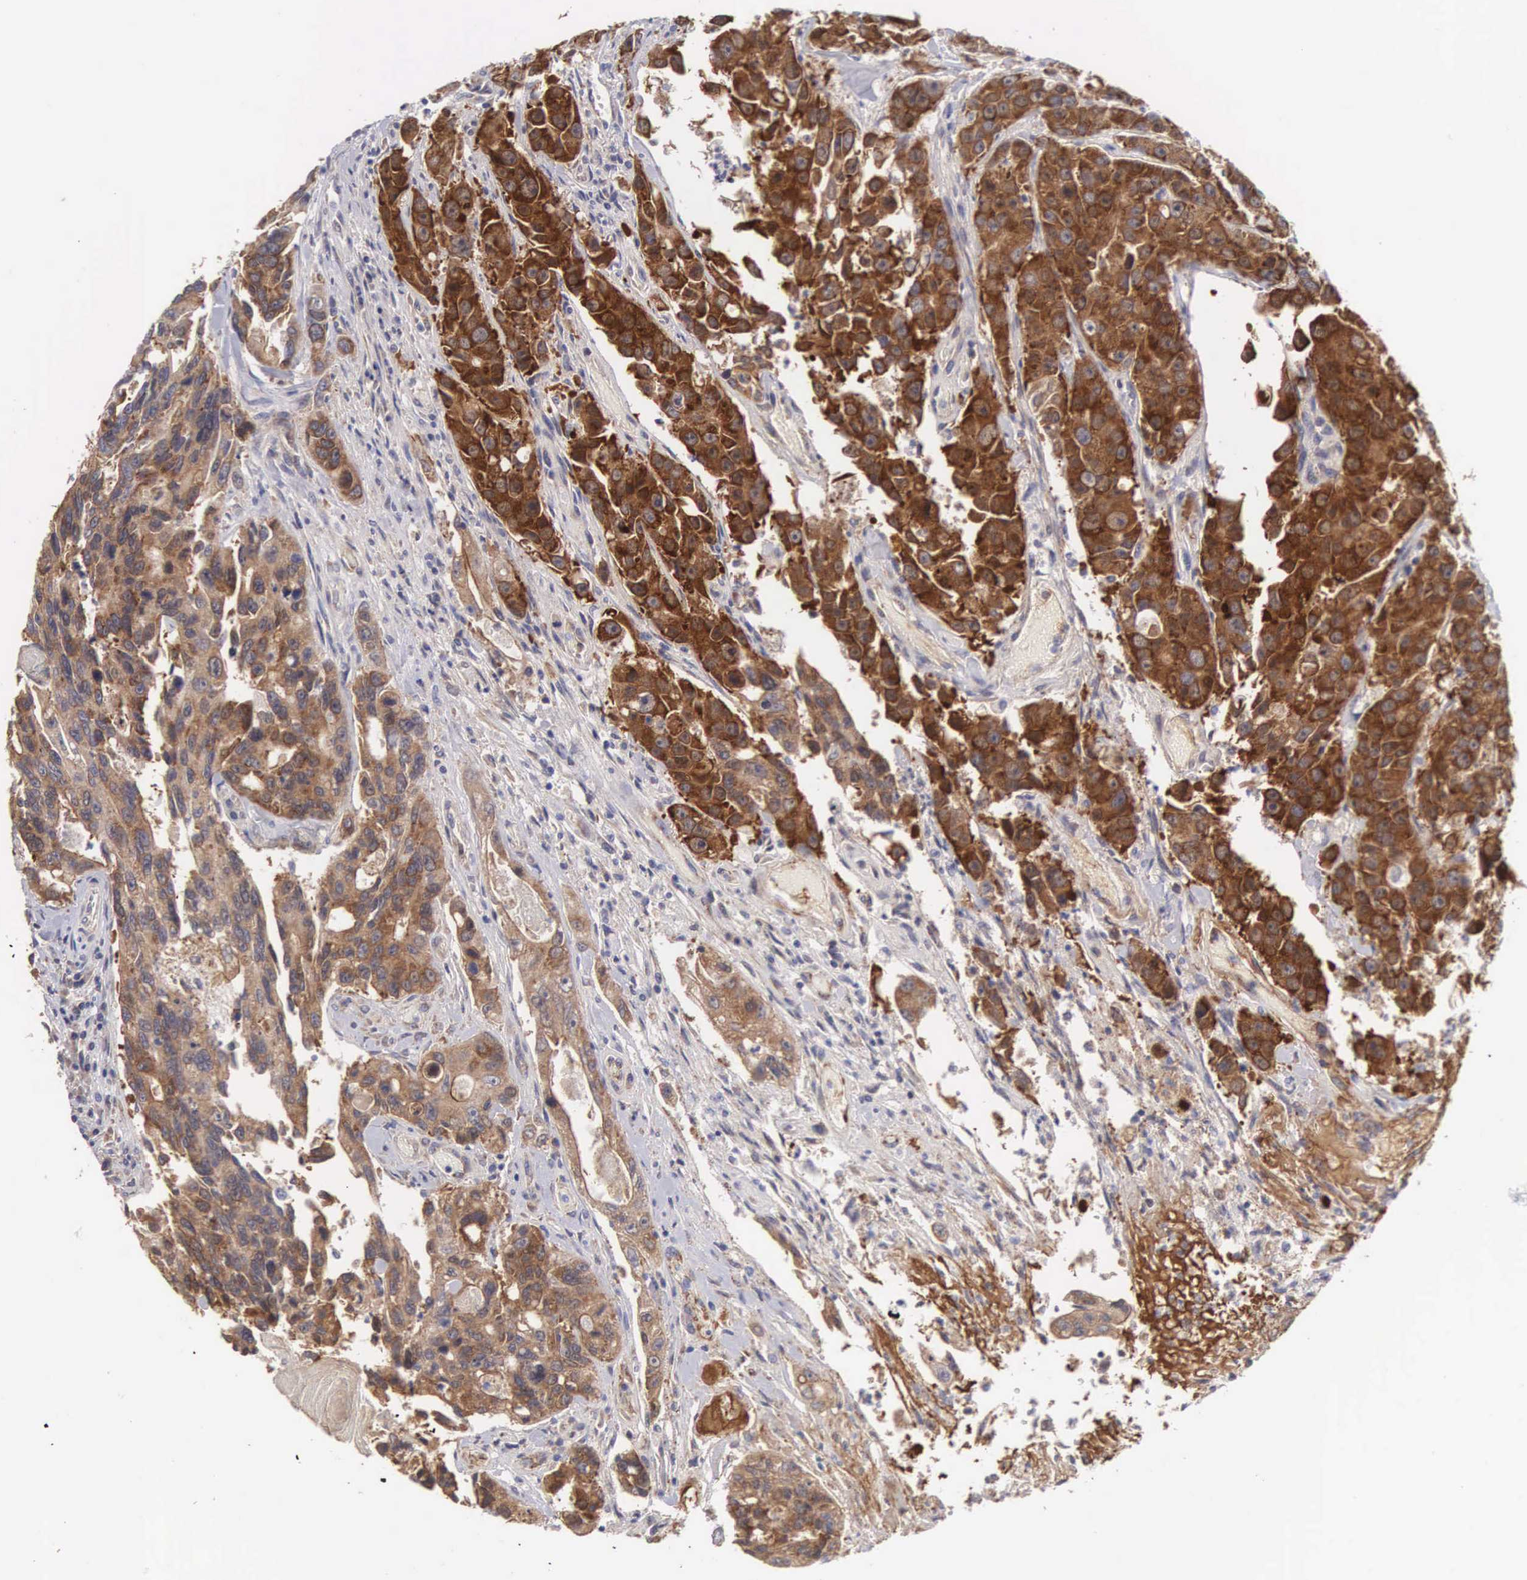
{"staining": {"intensity": "strong", "quantity": ">75%", "location": "cytoplasmic/membranous"}, "tissue": "colorectal cancer", "cell_type": "Tumor cells", "image_type": "cancer", "snomed": [{"axis": "morphology", "description": "Adenocarcinoma, NOS"}, {"axis": "topography", "description": "Colon"}], "caption": "Tumor cells demonstrate high levels of strong cytoplasmic/membranous expression in approximately >75% of cells in human colorectal adenocarcinoma.", "gene": "TXLNG", "patient": {"sex": "female", "age": 86}}